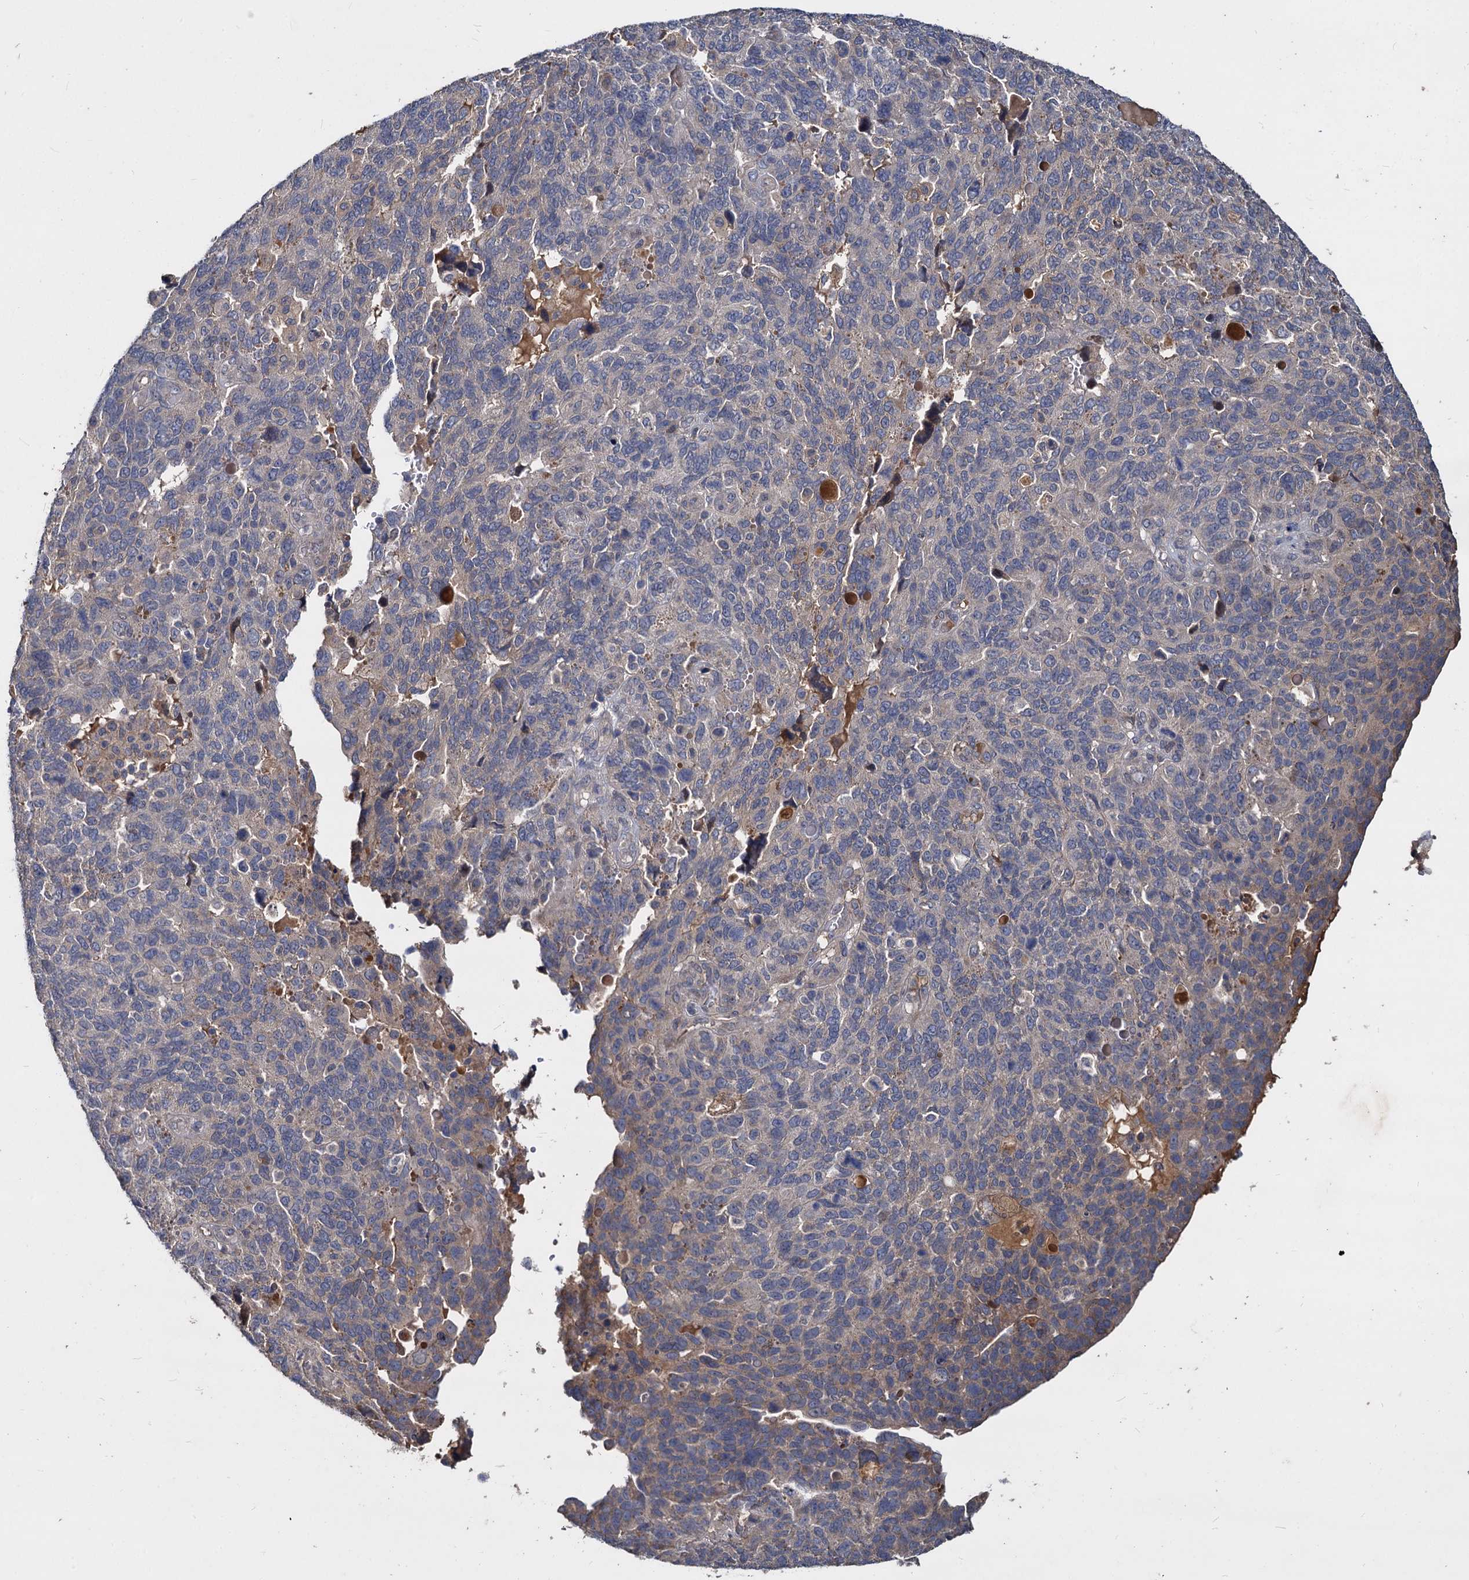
{"staining": {"intensity": "negative", "quantity": "none", "location": "none"}, "tissue": "endometrial cancer", "cell_type": "Tumor cells", "image_type": "cancer", "snomed": [{"axis": "morphology", "description": "Adenocarcinoma, NOS"}, {"axis": "topography", "description": "Endometrium"}], "caption": "A photomicrograph of human adenocarcinoma (endometrial) is negative for staining in tumor cells.", "gene": "CCDC184", "patient": {"sex": "female", "age": 66}}